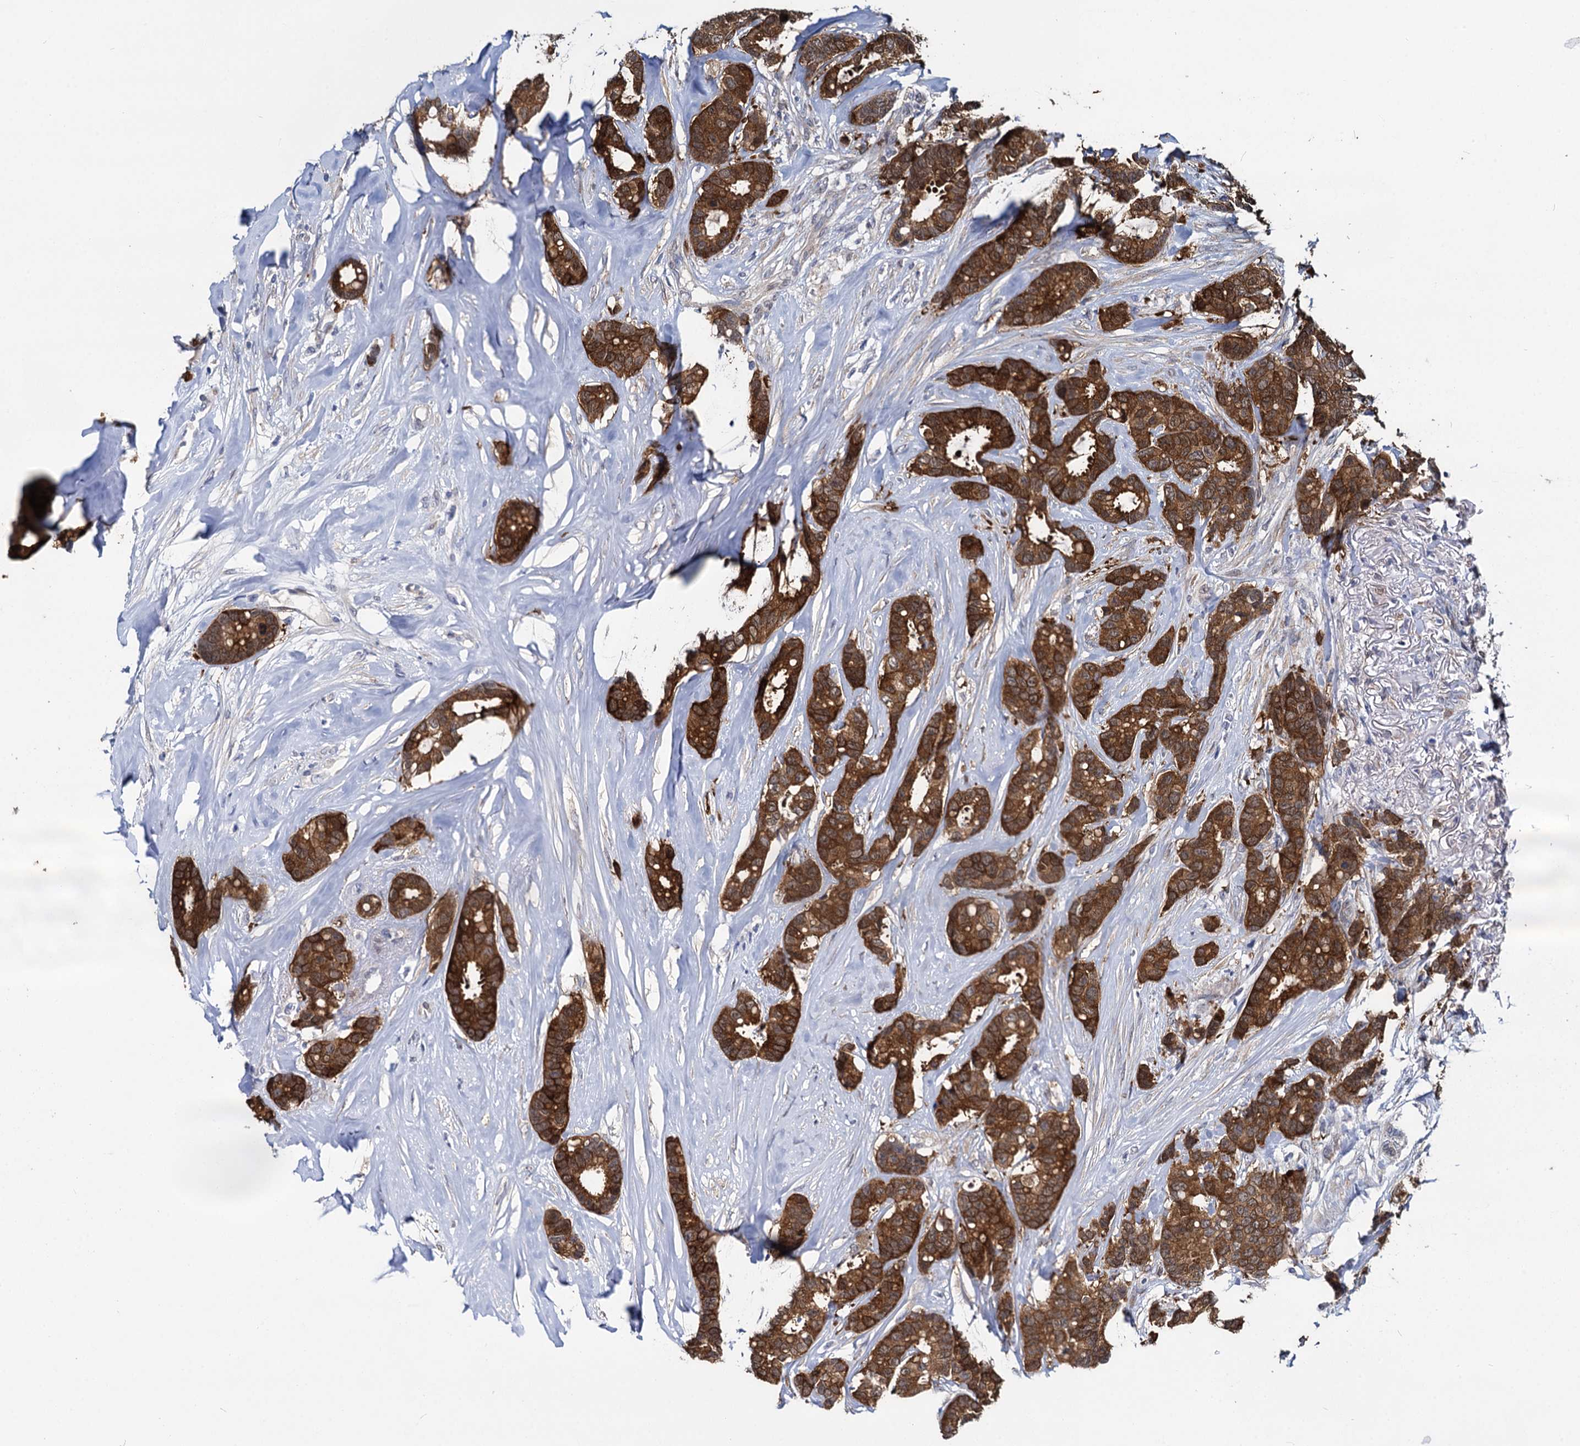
{"staining": {"intensity": "strong", "quantity": ">75%", "location": "cytoplasmic/membranous"}, "tissue": "breast cancer", "cell_type": "Tumor cells", "image_type": "cancer", "snomed": [{"axis": "morphology", "description": "Duct carcinoma"}, {"axis": "topography", "description": "Breast"}], "caption": "Strong cytoplasmic/membranous expression for a protein is seen in approximately >75% of tumor cells of breast cancer using immunohistochemistry (IHC).", "gene": "GSTM3", "patient": {"sex": "female", "age": 87}}